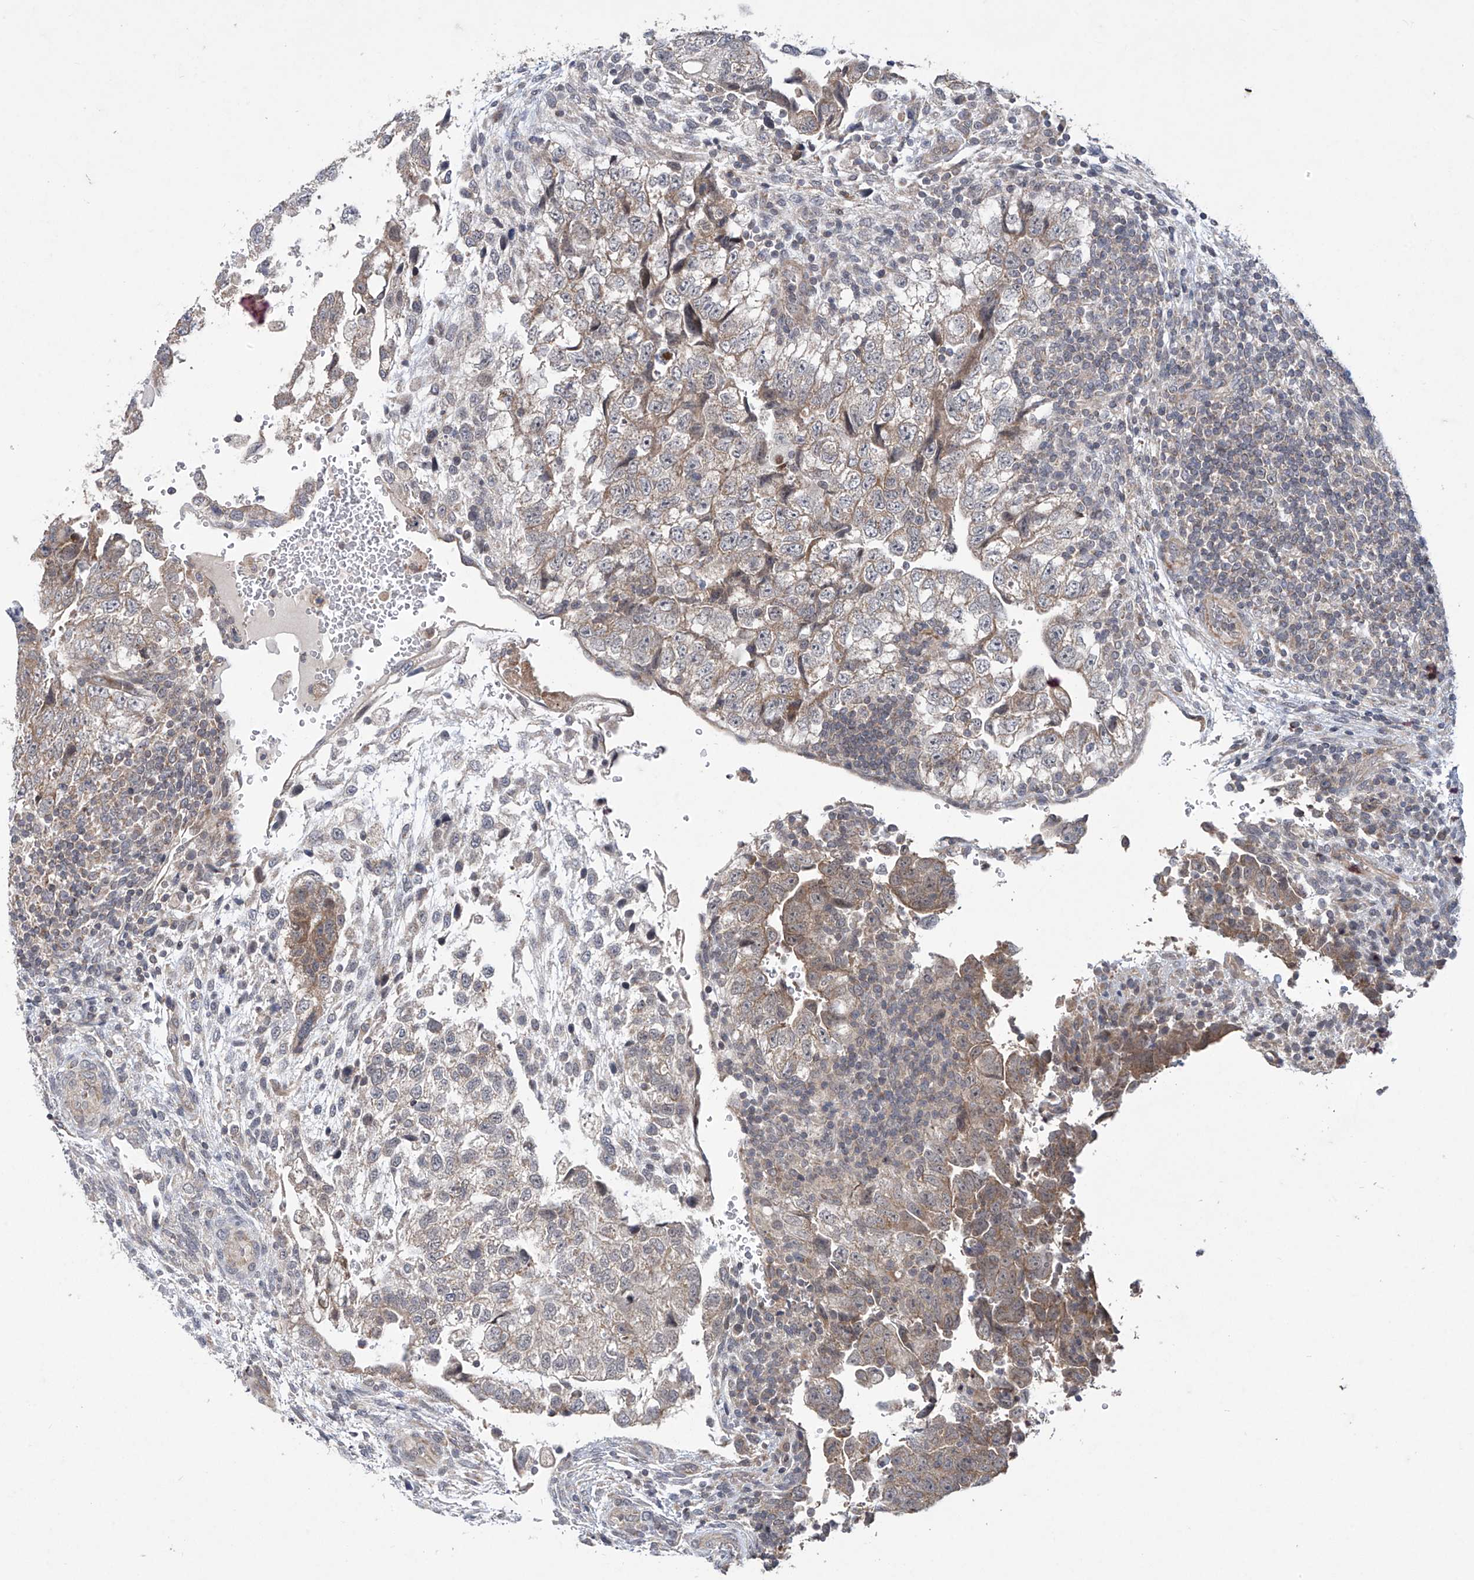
{"staining": {"intensity": "weak", "quantity": "25%-75%", "location": "cytoplasmic/membranous"}, "tissue": "testis cancer", "cell_type": "Tumor cells", "image_type": "cancer", "snomed": [{"axis": "morphology", "description": "Carcinoma, Embryonal, NOS"}, {"axis": "topography", "description": "Testis"}], "caption": "This micrograph displays immunohistochemistry (IHC) staining of testis cancer, with low weak cytoplasmic/membranous expression in about 25%-75% of tumor cells.", "gene": "TRIM60", "patient": {"sex": "male", "age": 37}}